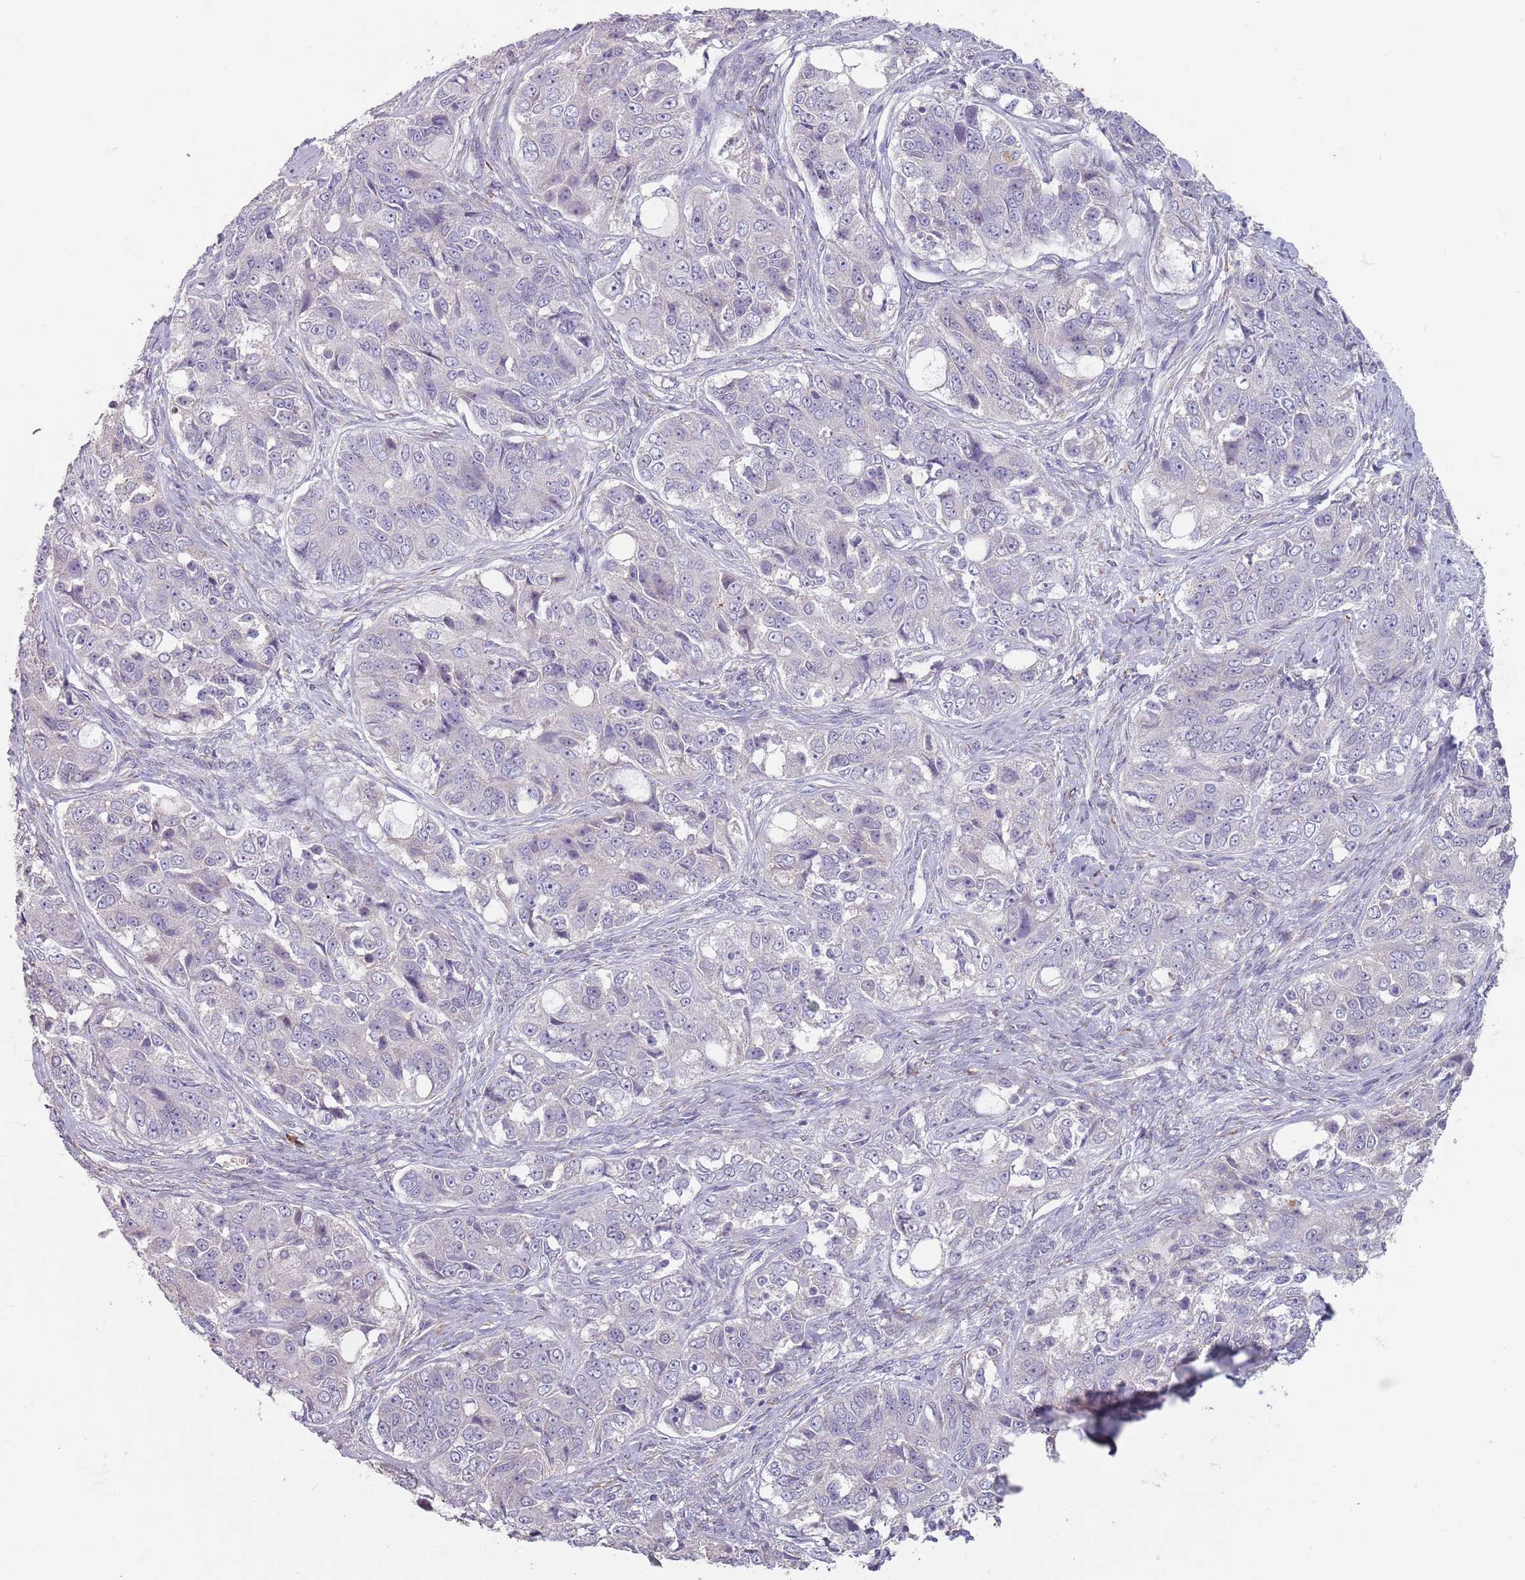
{"staining": {"intensity": "negative", "quantity": "none", "location": "none"}, "tissue": "ovarian cancer", "cell_type": "Tumor cells", "image_type": "cancer", "snomed": [{"axis": "morphology", "description": "Carcinoma, endometroid"}, {"axis": "topography", "description": "Ovary"}], "caption": "Ovarian cancer (endometroid carcinoma) stained for a protein using IHC exhibits no positivity tumor cells.", "gene": "DXO", "patient": {"sex": "female", "age": 51}}